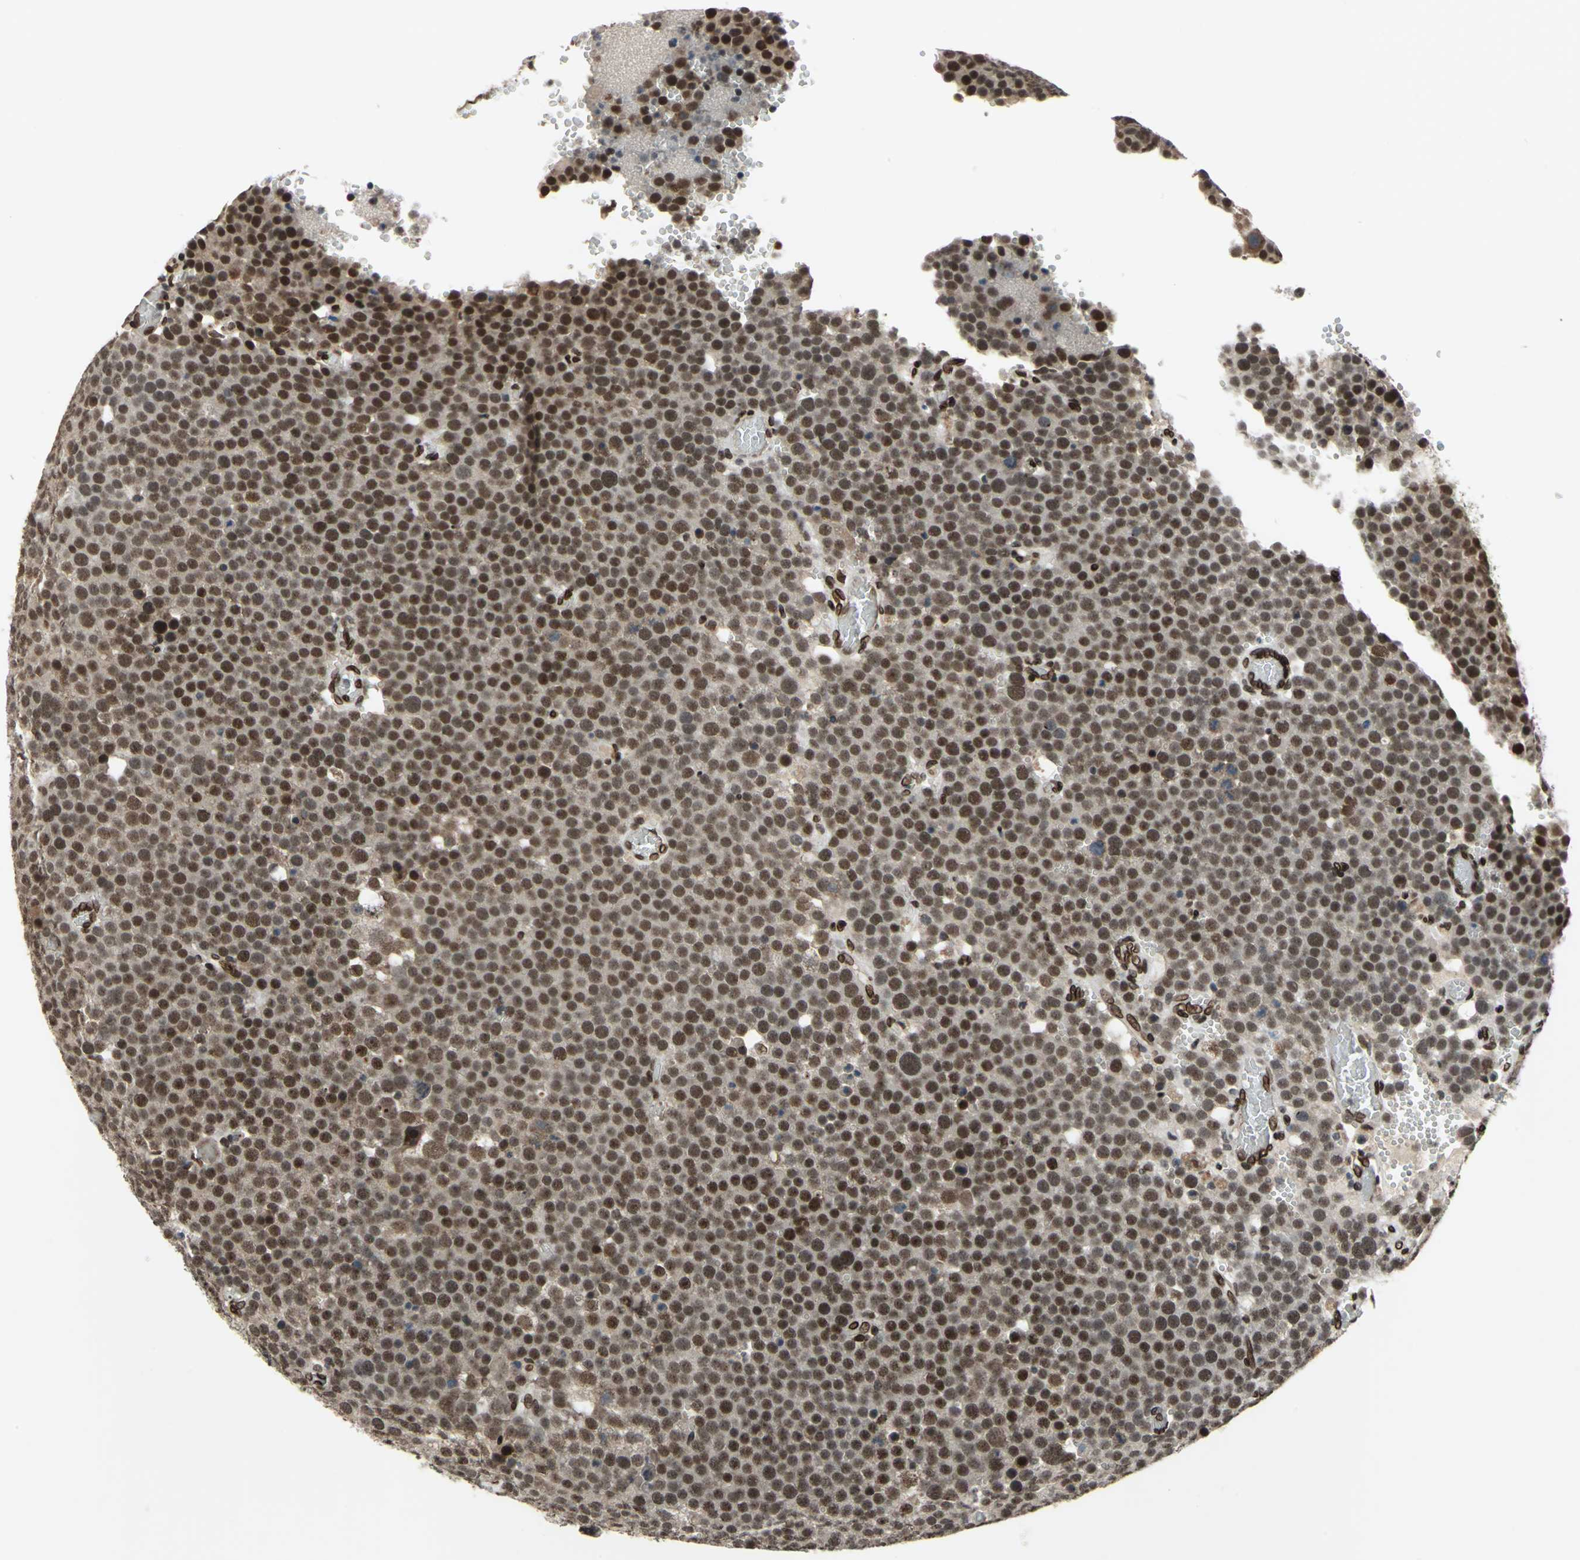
{"staining": {"intensity": "strong", "quantity": ">75%", "location": "cytoplasmic/membranous,nuclear"}, "tissue": "testis cancer", "cell_type": "Tumor cells", "image_type": "cancer", "snomed": [{"axis": "morphology", "description": "Seminoma, NOS"}, {"axis": "topography", "description": "Testis"}], "caption": "Brown immunohistochemical staining in human testis cancer shows strong cytoplasmic/membranous and nuclear positivity in approximately >75% of tumor cells. Using DAB (brown) and hematoxylin (blue) stains, captured at high magnification using brightfield microscopy.", "gene": "ISY1", "patient": {"sex": "male", "age": 71}}